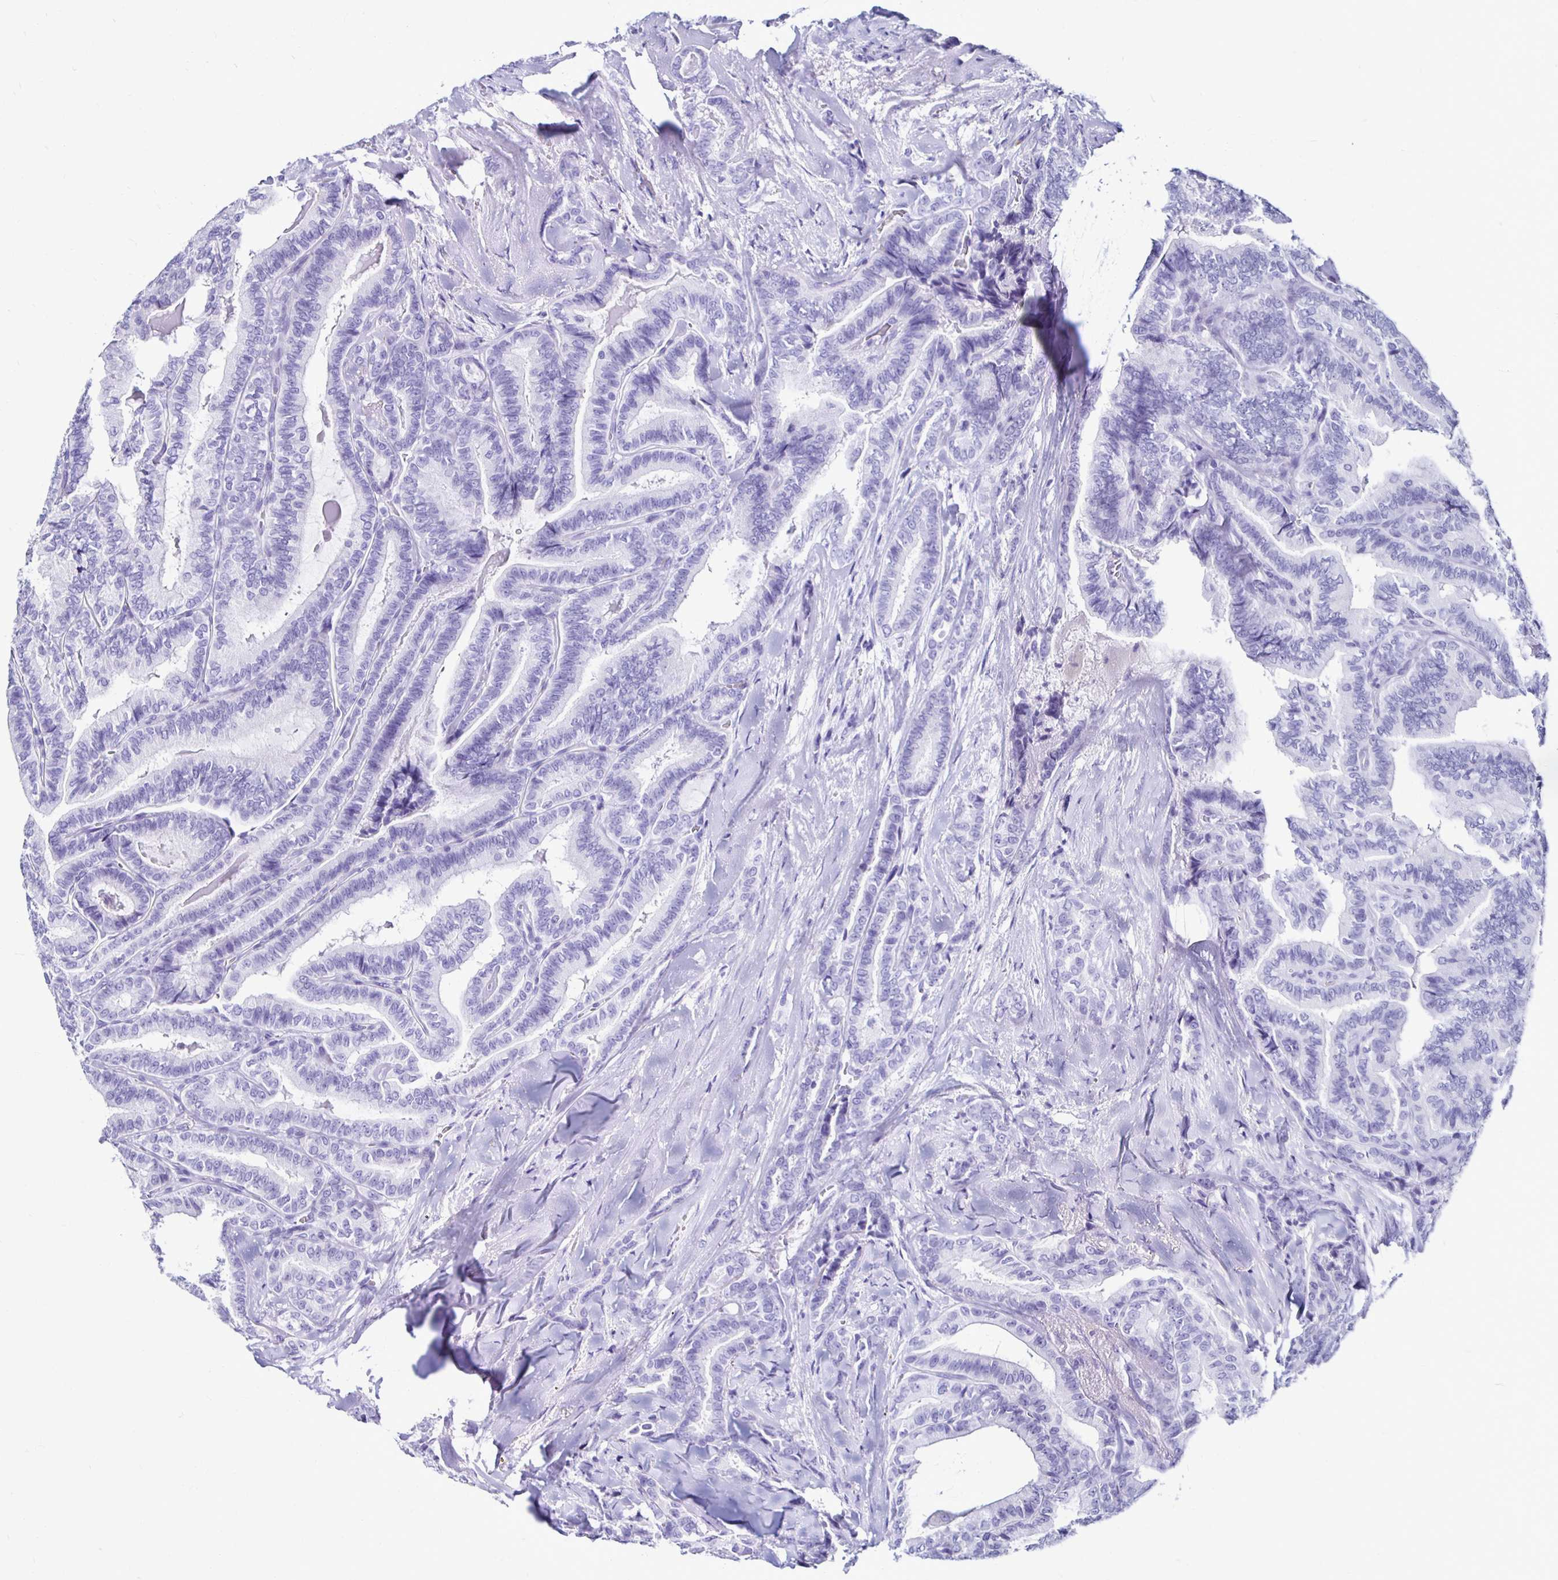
{"staining": {"intensity": "negative", "quantity": "none", "location": "none"}, "tissue": "thyroid cancer", "cell_type": "Tumor cells", "image_type": "cancer", "snomed": [{"axis": "morphology", "description": "Papillary adenocarcinoma, NOS"}, {"axis": "topography", "description": "Thyroid gland"}], "caption": "This micrograph is of thyroid papillary adenocarcinoma stained with immunohistochemistry (IHC) to label a protein in brown with the nuclei are counter-stained blue. There is no staining in tumor cells.", "gene": "CST5", "patient": {"sex": "male", "age": 61}}